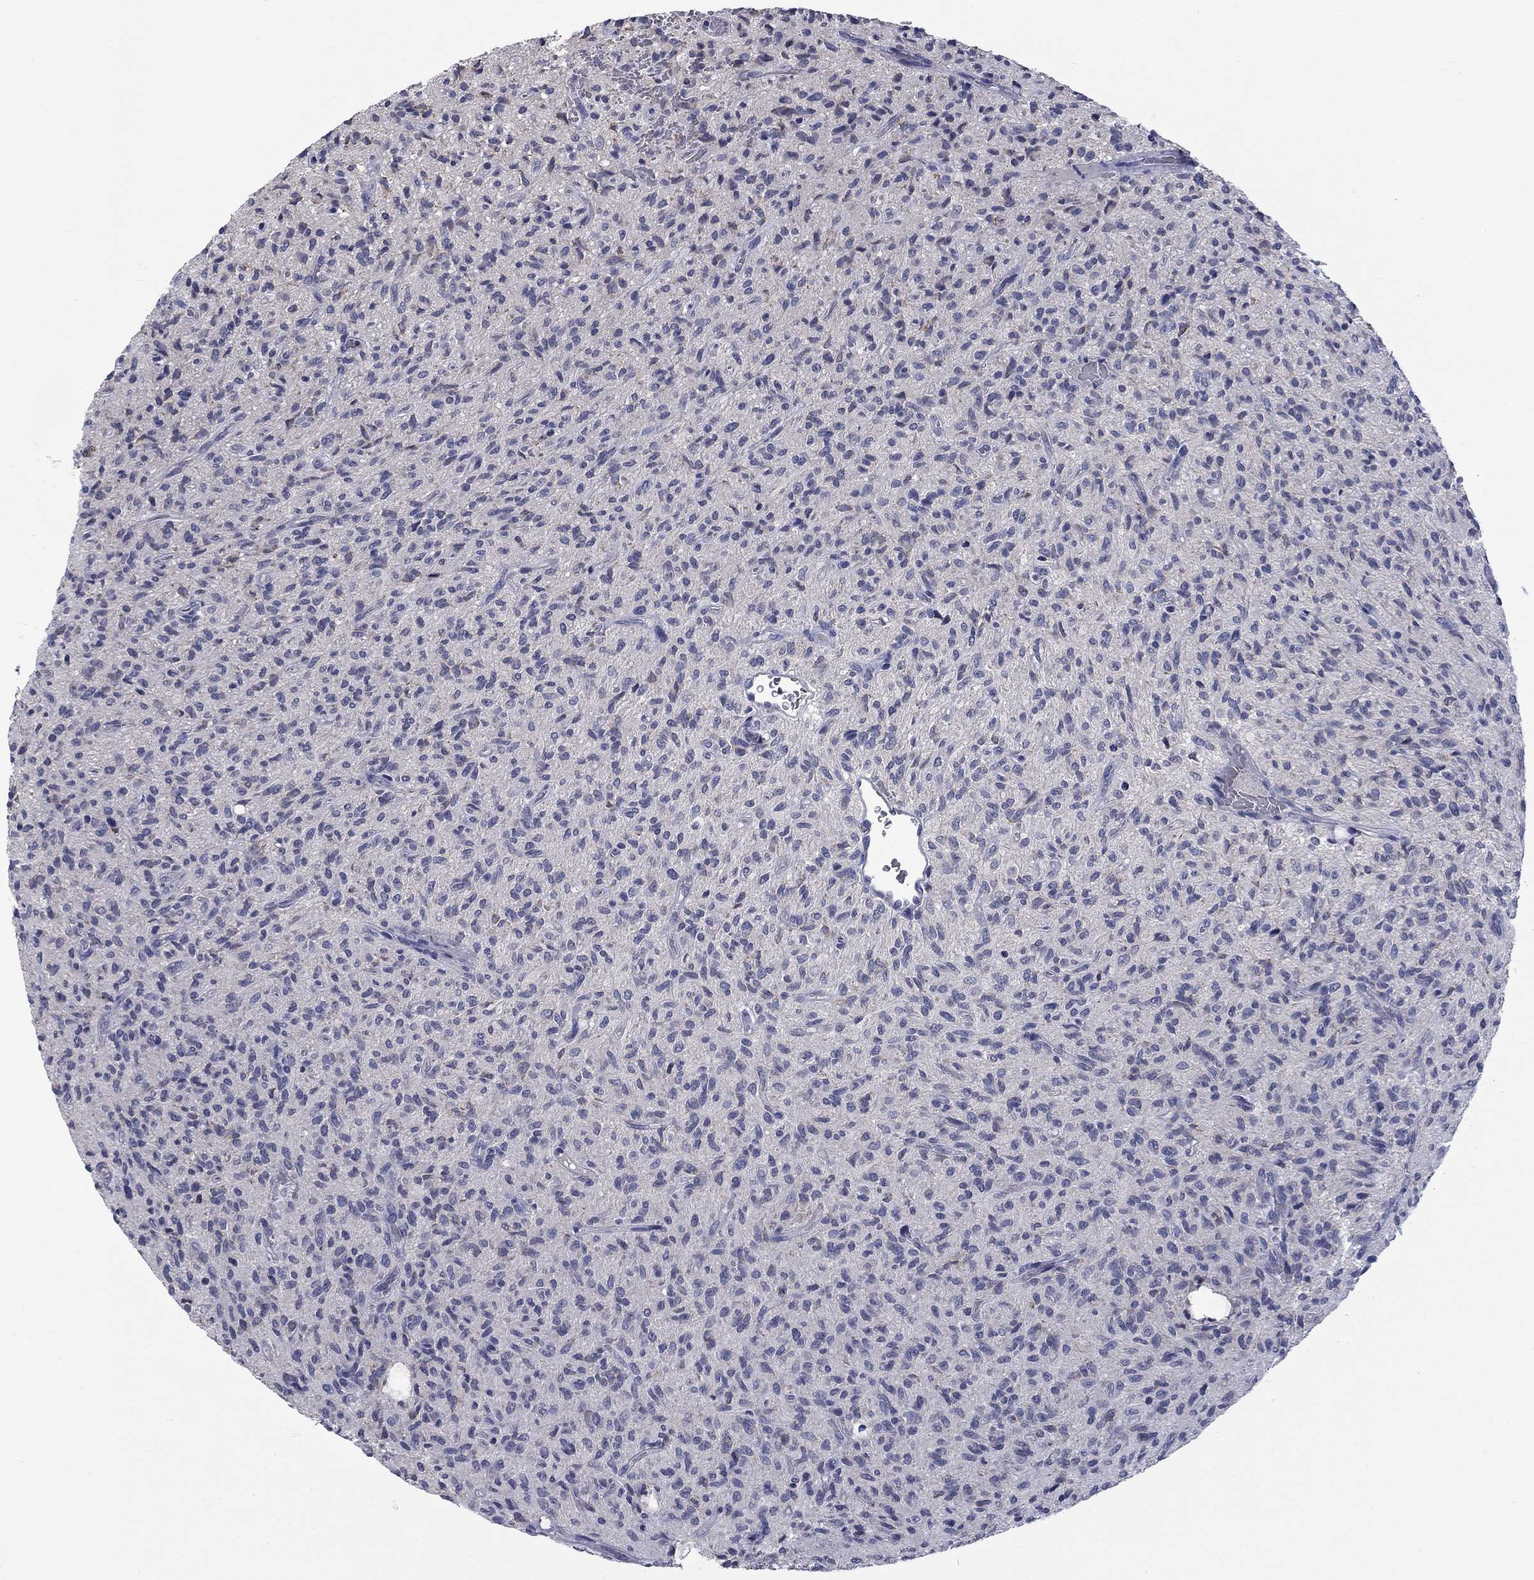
{"staining": {"intensity": "negative", "quantity": "none", "location": "none"}, "tissue": "glioma", "cell_type": "Tumor cells", "image_type": "cancer", "snomed": [{"axis": "morphology", "description": "Glioma, malignant, High grade"}, {"axis": "topography", "description": "Brain"}], "caption": "Protein analysis of glioma shows no significant expression in tumor cells. Nuclei are stained in blue.", "gene": "FRK", "patient": {"sex": "male", "age": 64}}